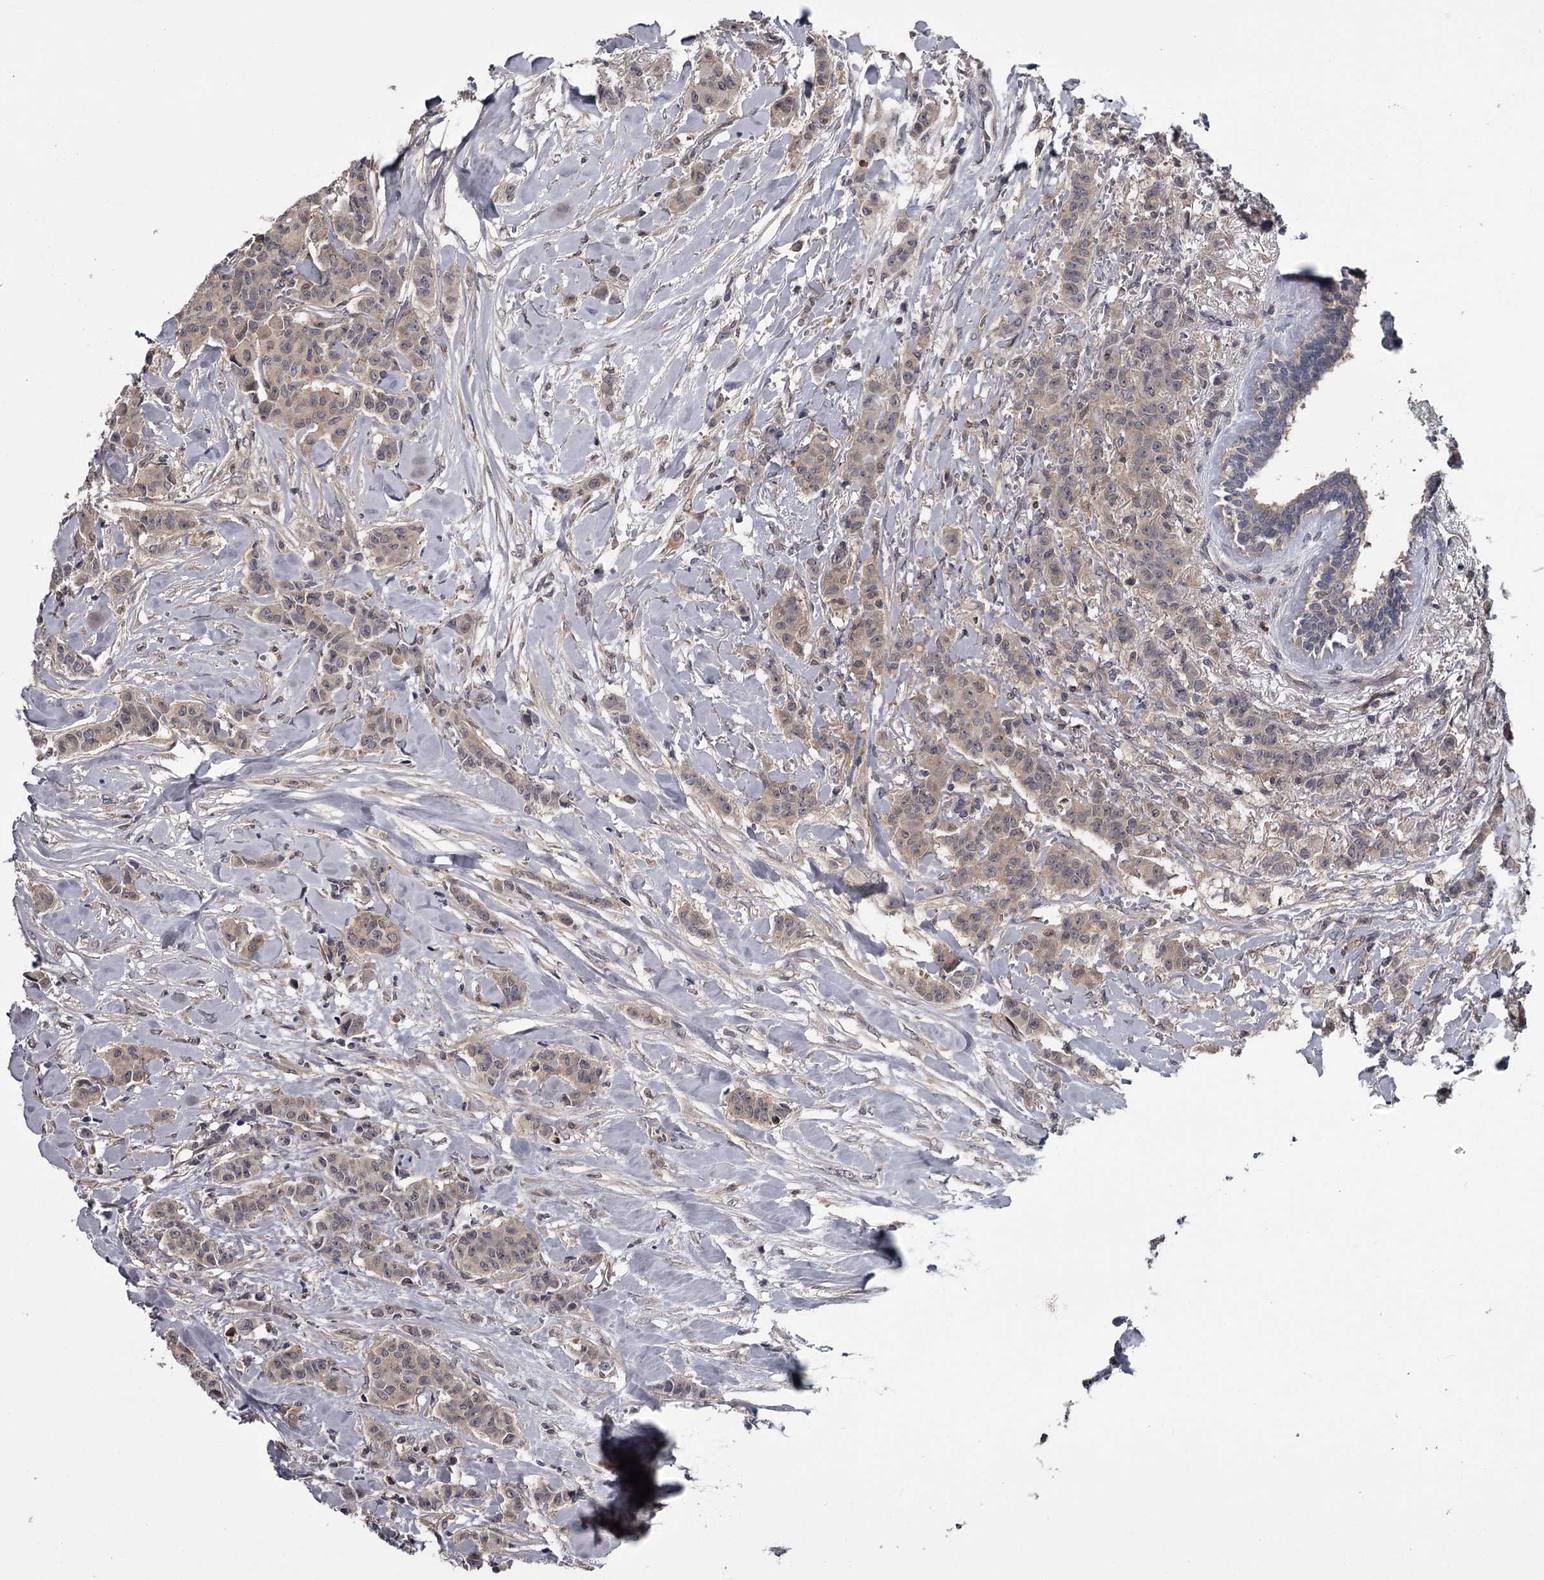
{"staining": {"intensity": "weak", "quantity": "<25%", "location": "cytoplasmic/membranous"}, "tissue": "breast cancer", "cell_type": "Tumor cells", "image_type": "cancer", "snomed": [{"axis": "morphology", "description": "Duct carcinoma"}, {"axis": "topography", "description": "Breast"}], "caption": "Immunohistochemistry of human breast invasive ductal carcinoma exhibits no expression in tumor cells.", "gene": "DAO", "patient": {"sex": "female", "age": 40}}